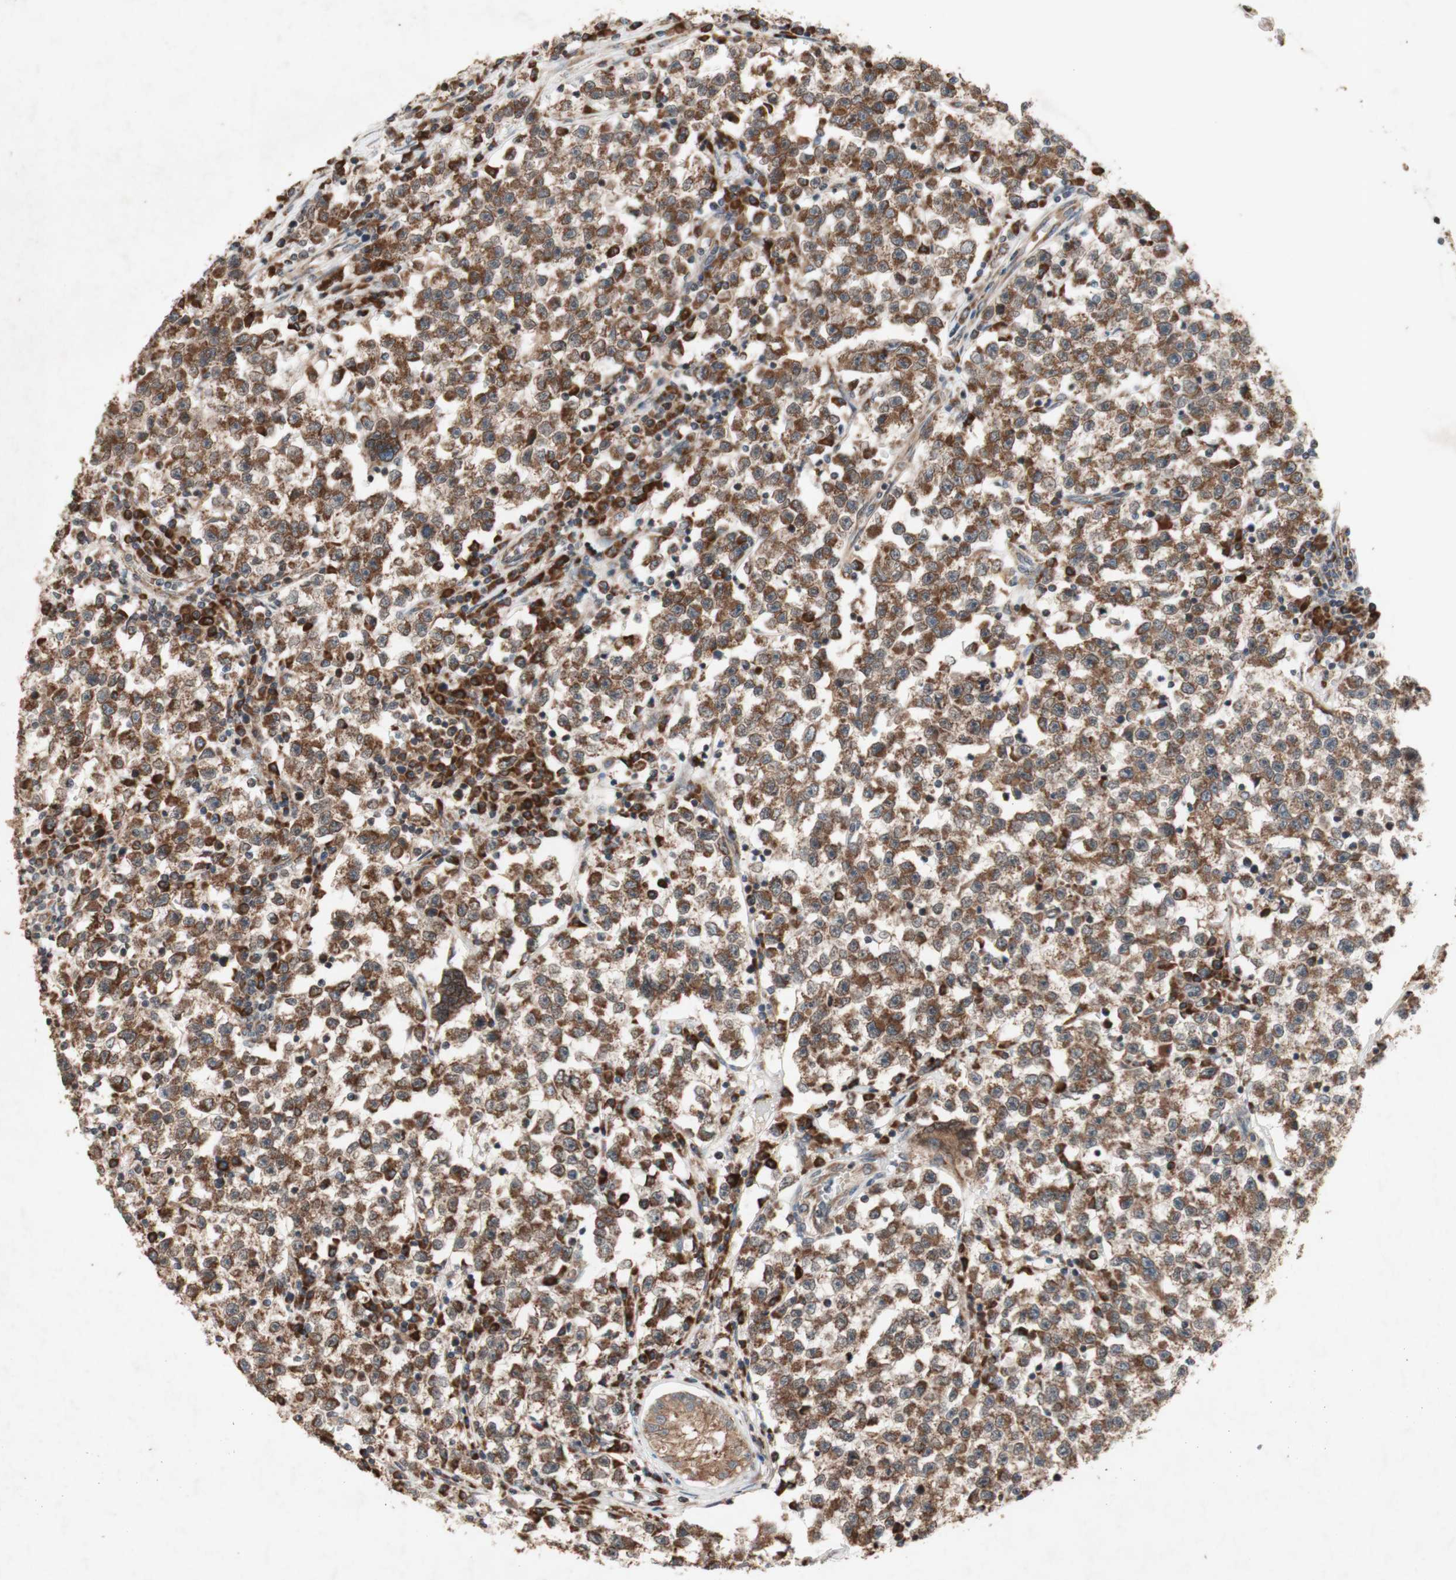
{"staining": {"intensity": "moderate", "quantity": ">75%", "location": "cytoplasmic/membranous"}, "tissue": "testis cancer", "cell_type": "Tumor cells", "image_type": "cancer", "snomed": [{"axis": "morphology", "description": "Seminoma, NOS"}, {"axis": "topography", "description": "Testis"}], "caption": "Testis seminoma was stained to show a protein in brown. There is medium levels of moderate cytoplasmic/membranous expression in about >75% of tumor cells.", "gene": "DDOST", "patient": {"sex": "male", "age": 22}}